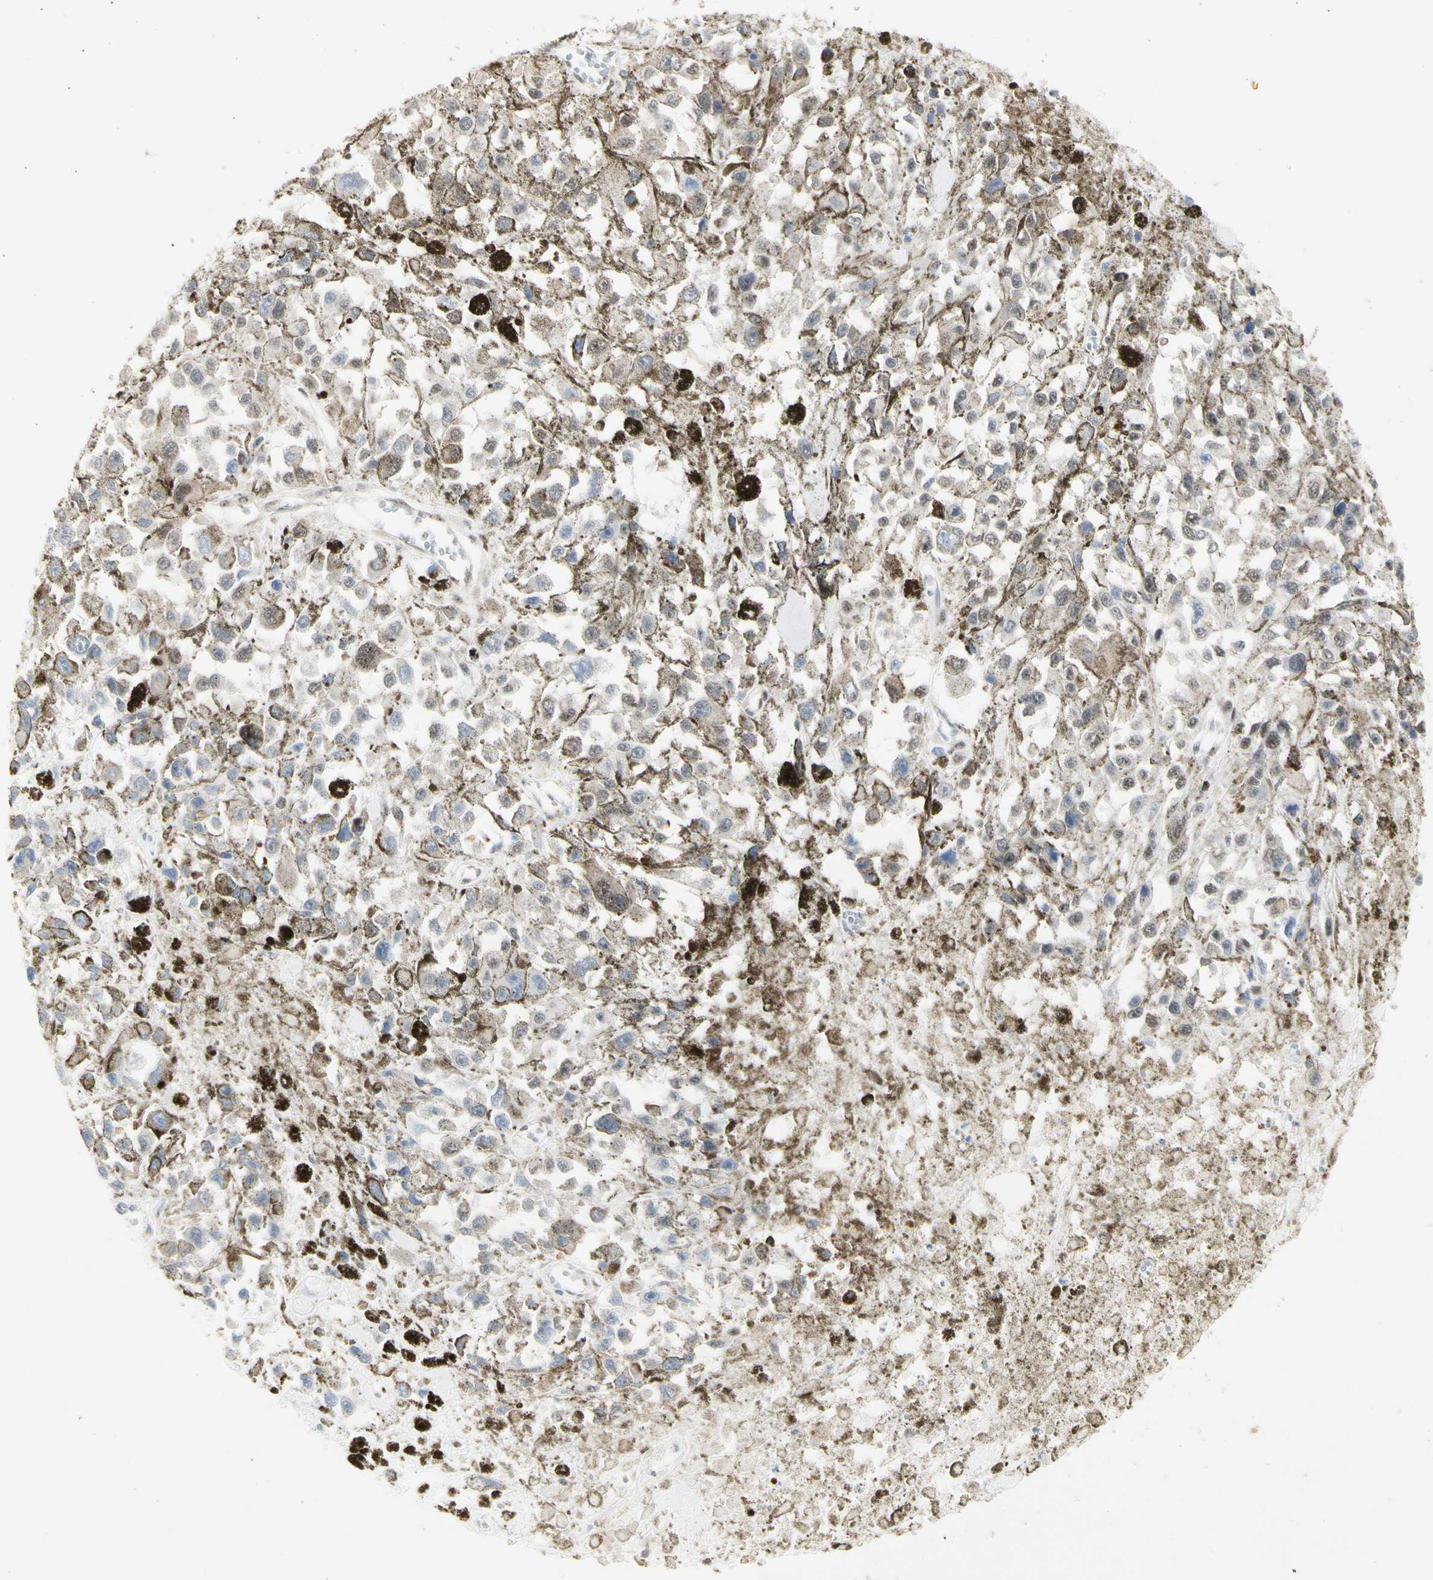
{"staining": {"intensity": "negative", "quantity": "none", "location": "none"}, "tissue": "melanoma", "cell_type": "Tumor cells", "image_type": "cancer", "snomed": [{"axis": "morphology", "description": "Malignant melanoma, Metastatic site"}, {"axis": "topography", "description": "Lymph node"}], "caption": "This is an IHC photomicrograph of human melanoma. There is no positivity in tumor cells.", "gene": "DHRS7B", "patient": {"sex": "male", "age": 59}}